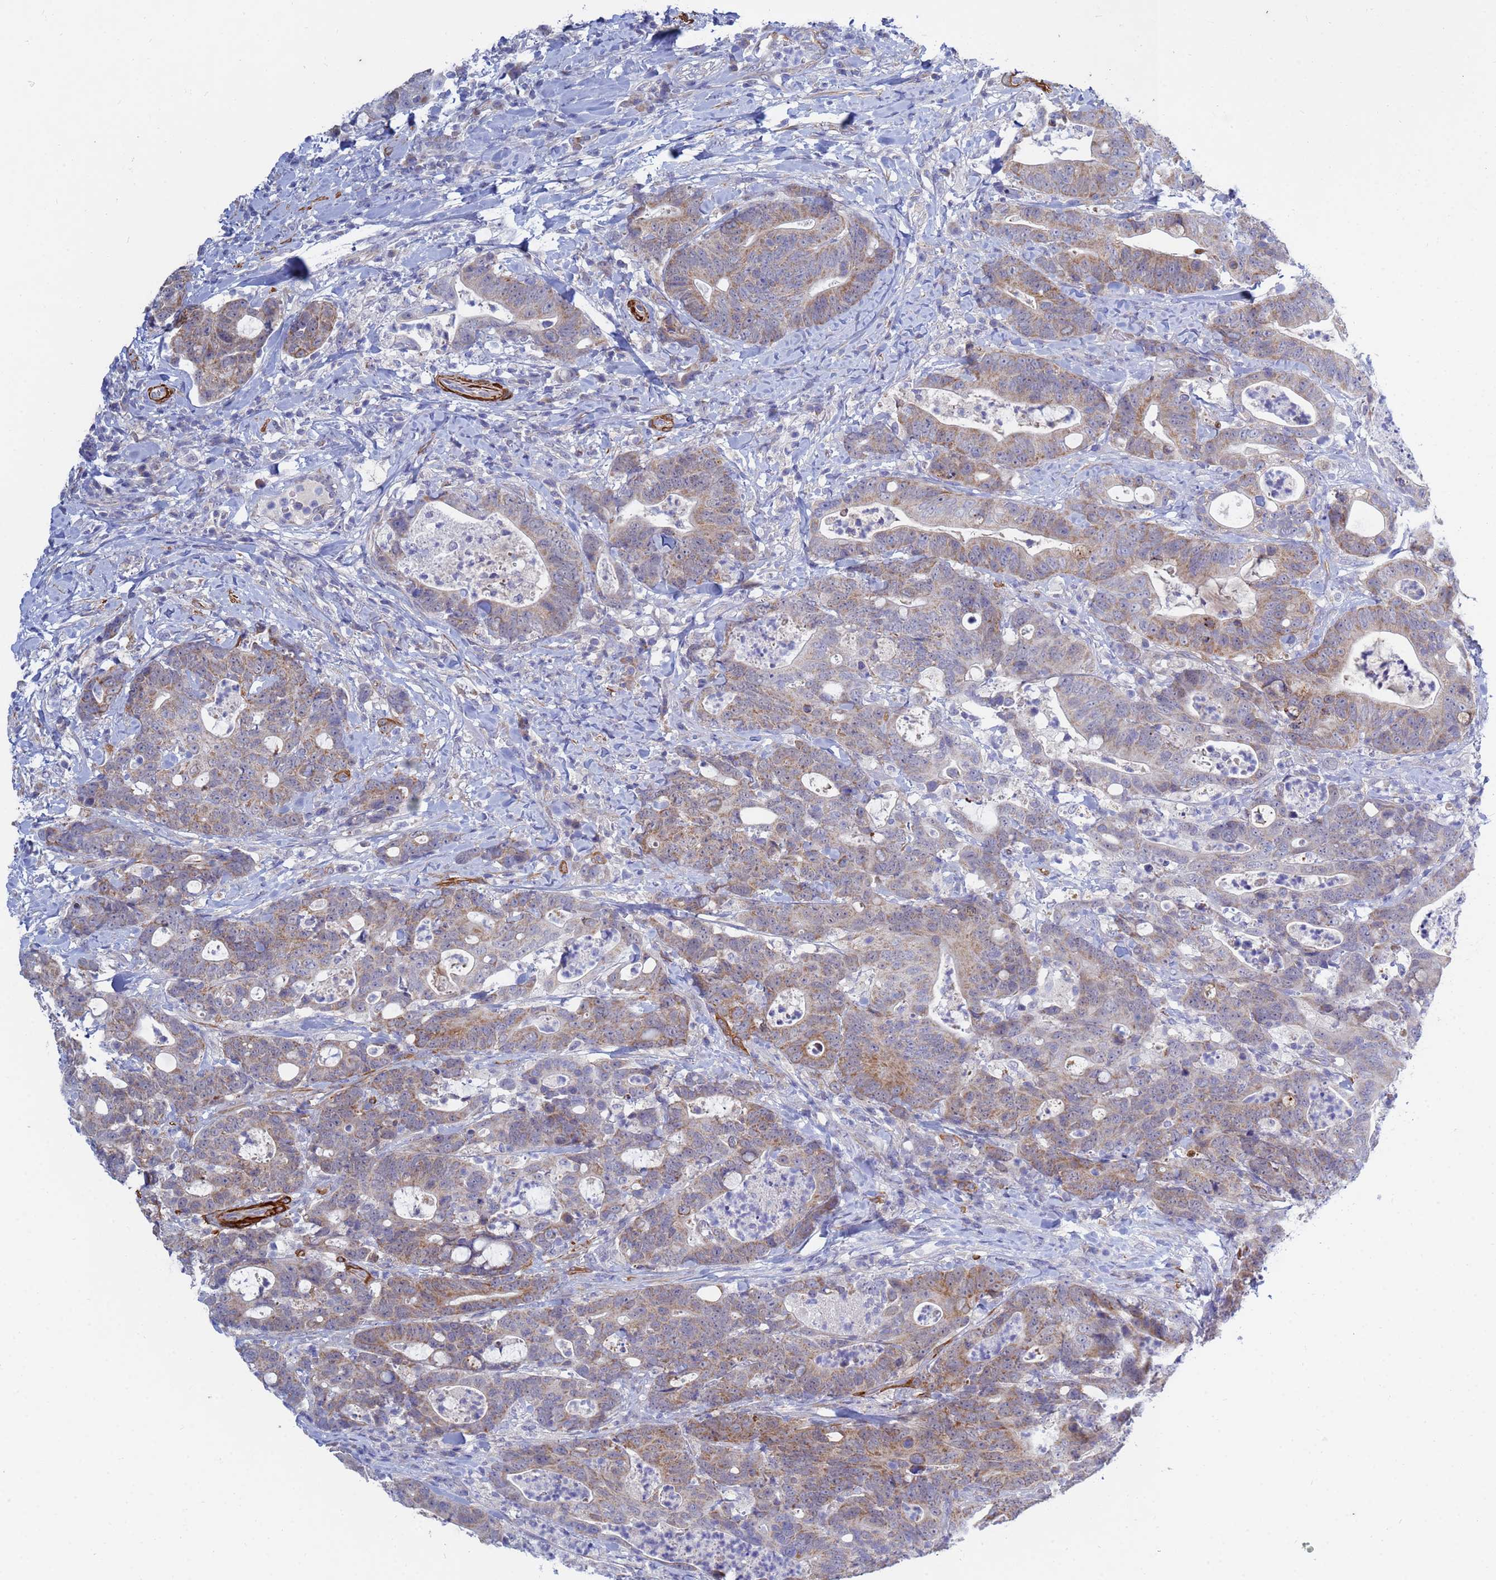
{"staining": {"intensity": "moderate", "quantity": ">75%", "location": "cytoplasmic/membranous"}, "tissue": "colorectal cancer", "cell_type": "Tumor cells", "image_type": "cancer", "snomed": [{"axis": "morphology", "description": "Adenocarcinoma, NOS"}, {"axis": "topography", "description": "Colon"}], "caption": "Protein expression analysis of human adenocarcinoma (colorectal) reveals moderate cytoplasmic/membranous staining in approximately >75% of tumor cells.", "gene": "SDR39U1", "patient": {"sex": "female", "age": 82}}